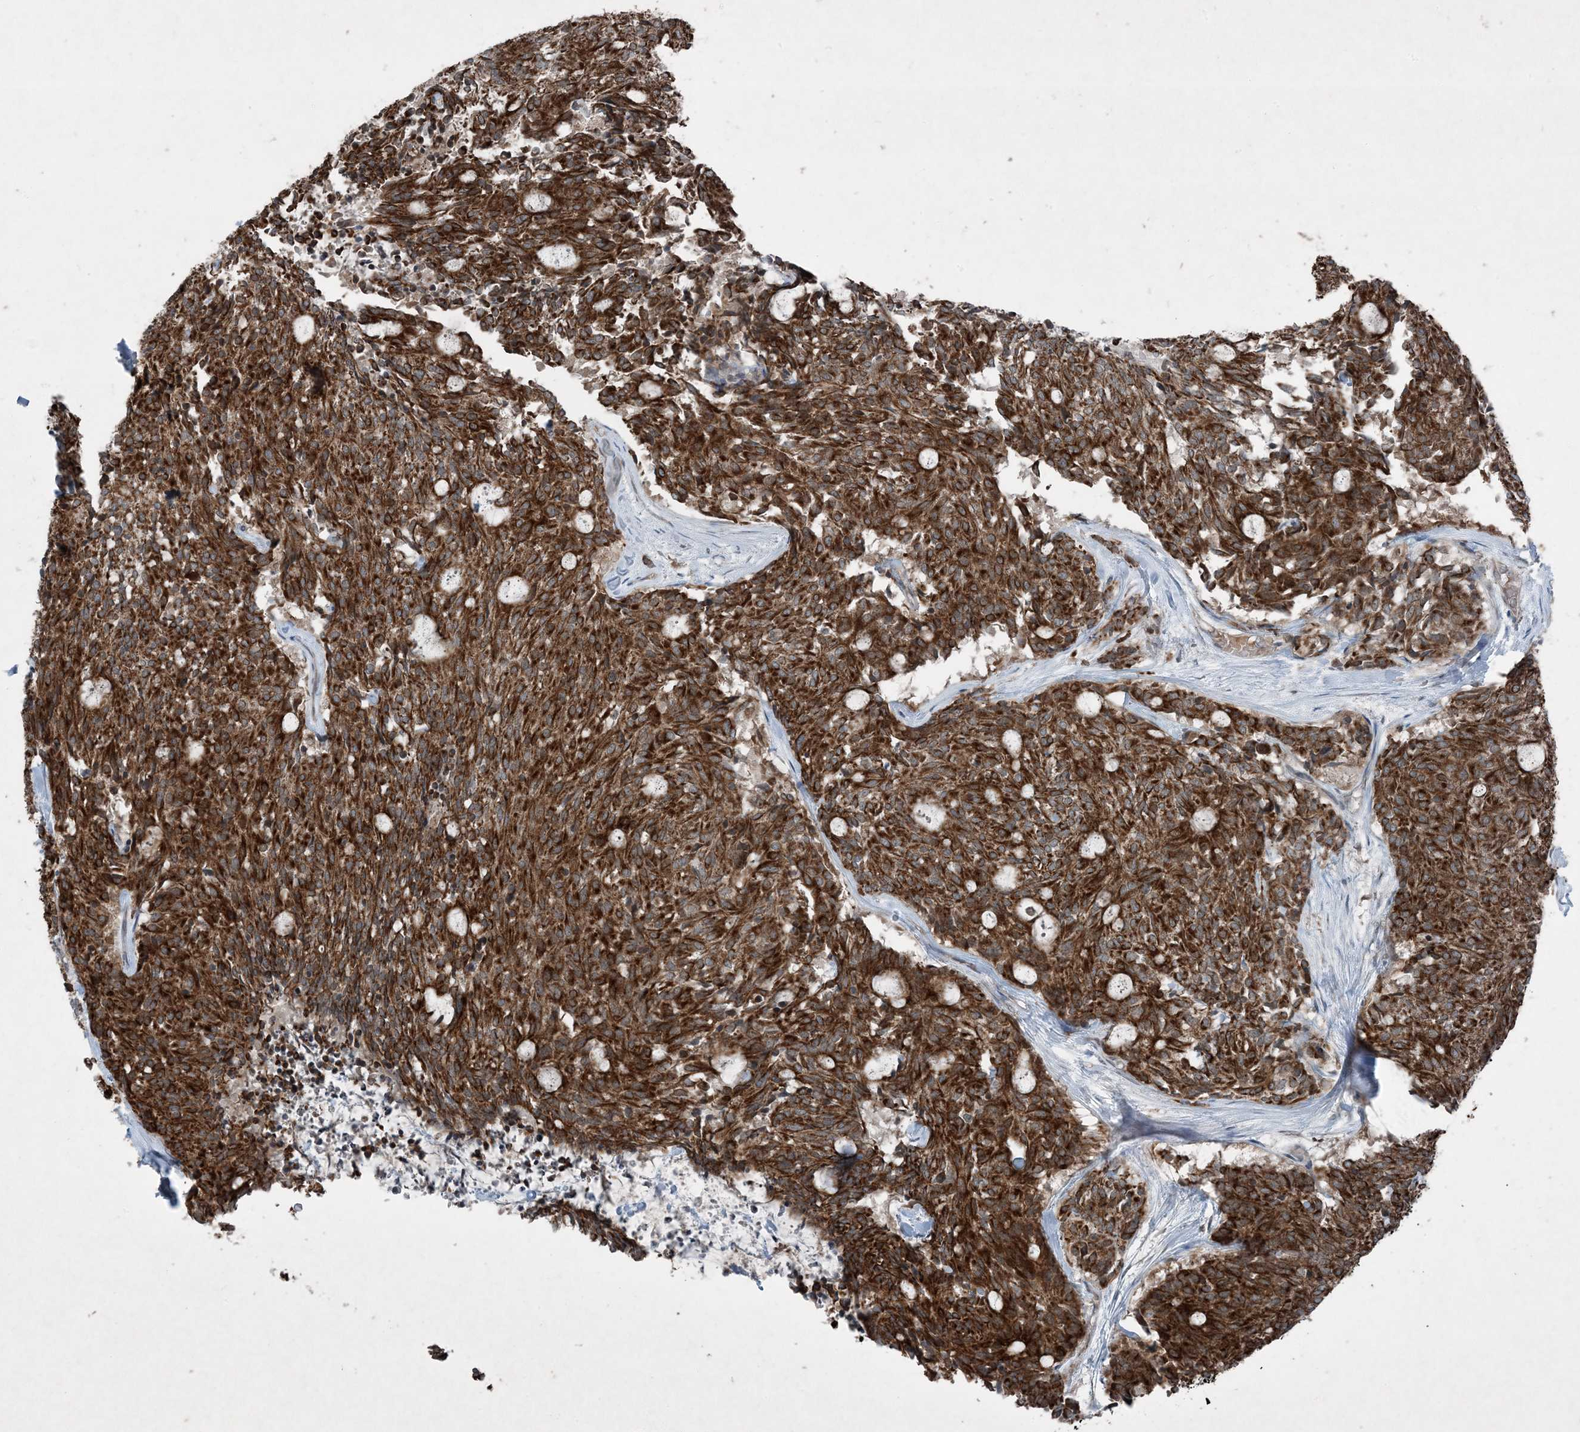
{"staining": {"intensity": "strong", "quantity": ">75%", "location": "cytoplasmic/membranous"}, "tissue": "carcinoid", "cell_type": "Tumor cells", "image_type": "cancer", "snomed": [{"axis": "morphology", "description": "Carcinoid, malignant, NOS"}, {"axis": "topography", "description": "Pancreas"}], "caption": "Carcinoid stained for a protein (brown) reveals strong cytoplasmic/membranous positive positivity in about >75% of tumor cells.", "gene": "PC", "patient": {"sex": "female", "age": 54}}